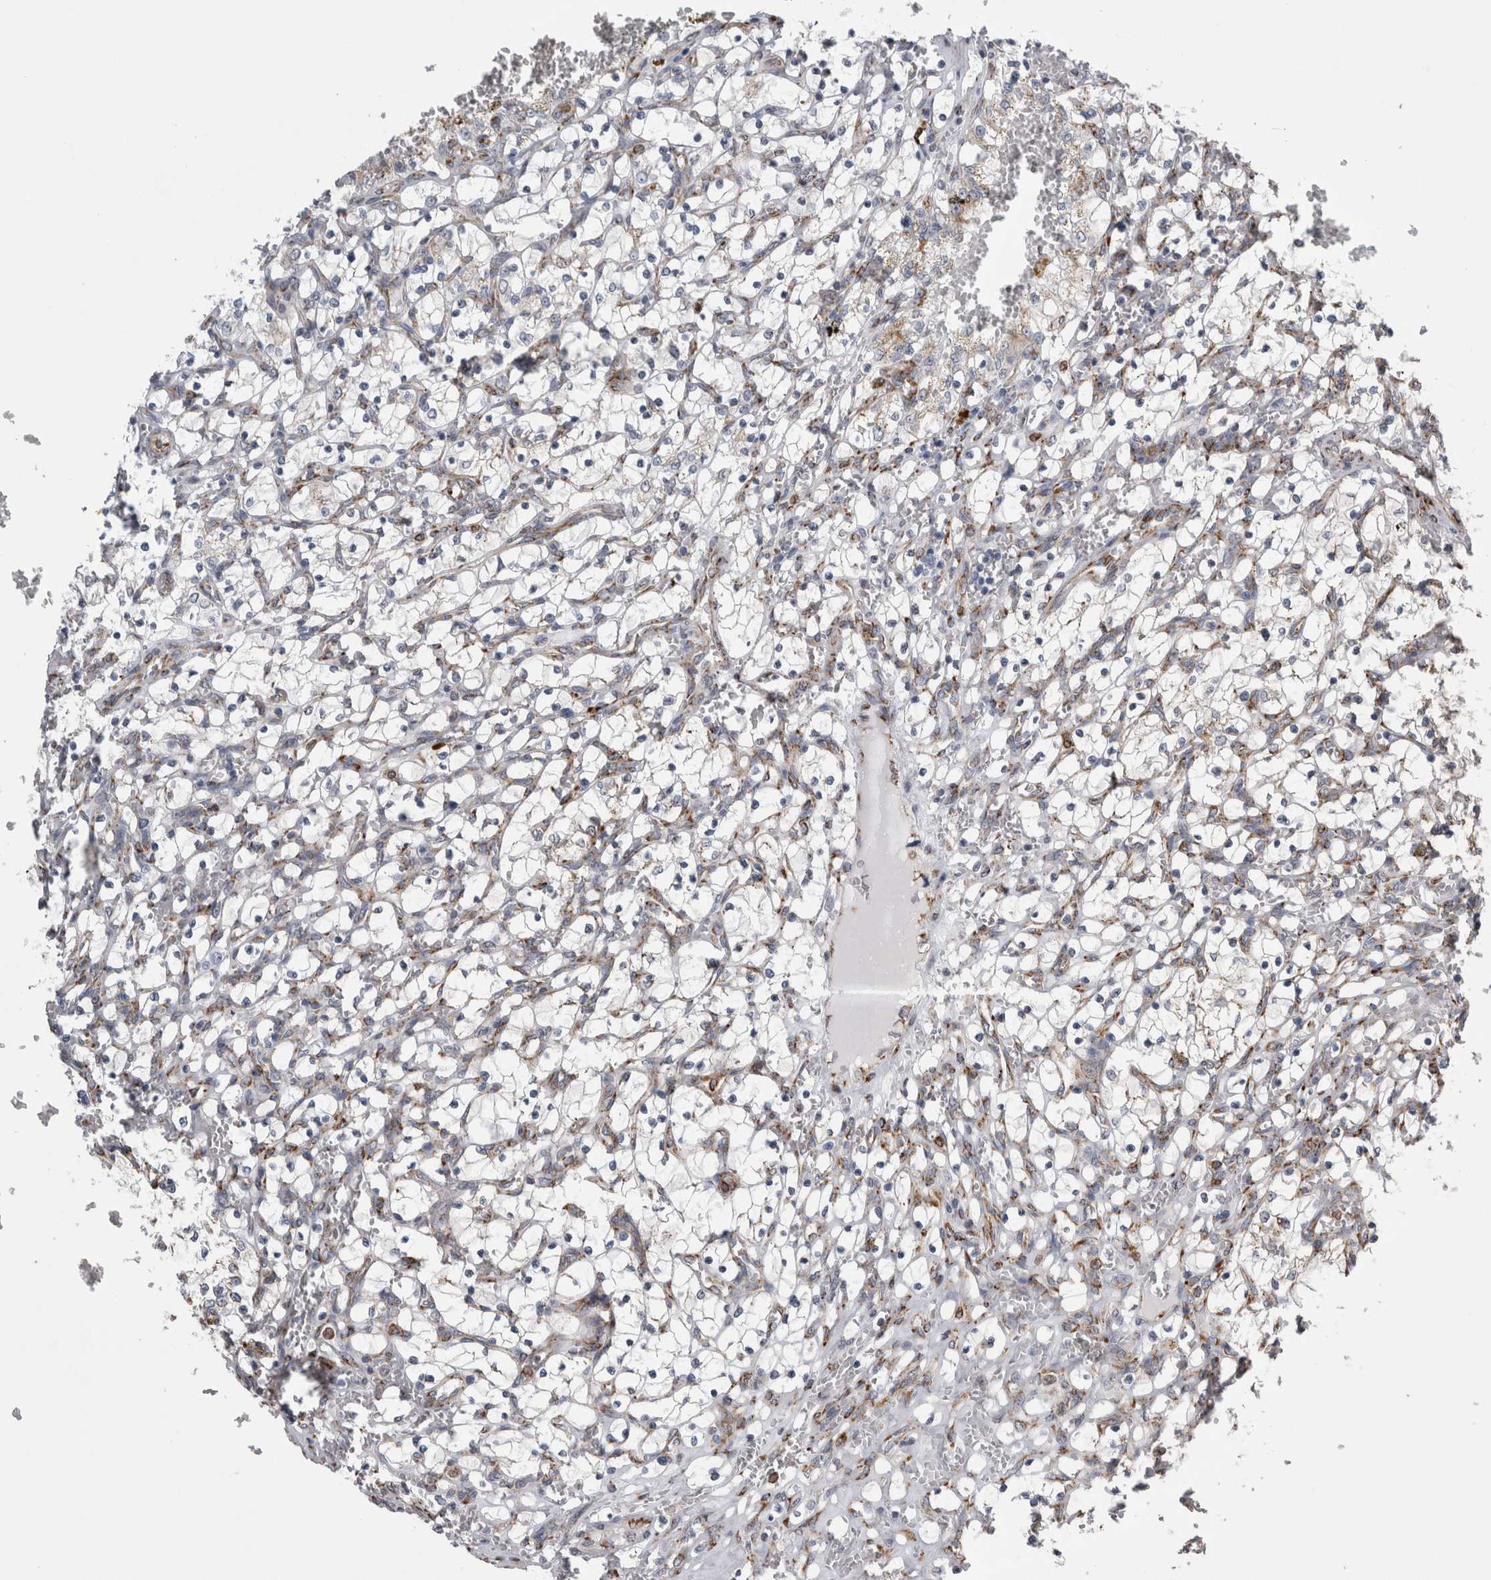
{"staining": {"intensity": "negative", "quantity": "none", "location": "none"}, "tissue": "renal cancer", "cell_type": "Tumor cells", "image_type": "cancer", "snomed": [{"axis": "morphology", "description": "Adenocarcinoma, NOS"}, {"axis": "topography", "description": "Kidney"}], "caption": "DAB immunohistochemical staining of renal cancer exhibits no significant expression in tumor cells.", "gene": "FHIP2B", "patient": {"sex": "female", "age": 69}}